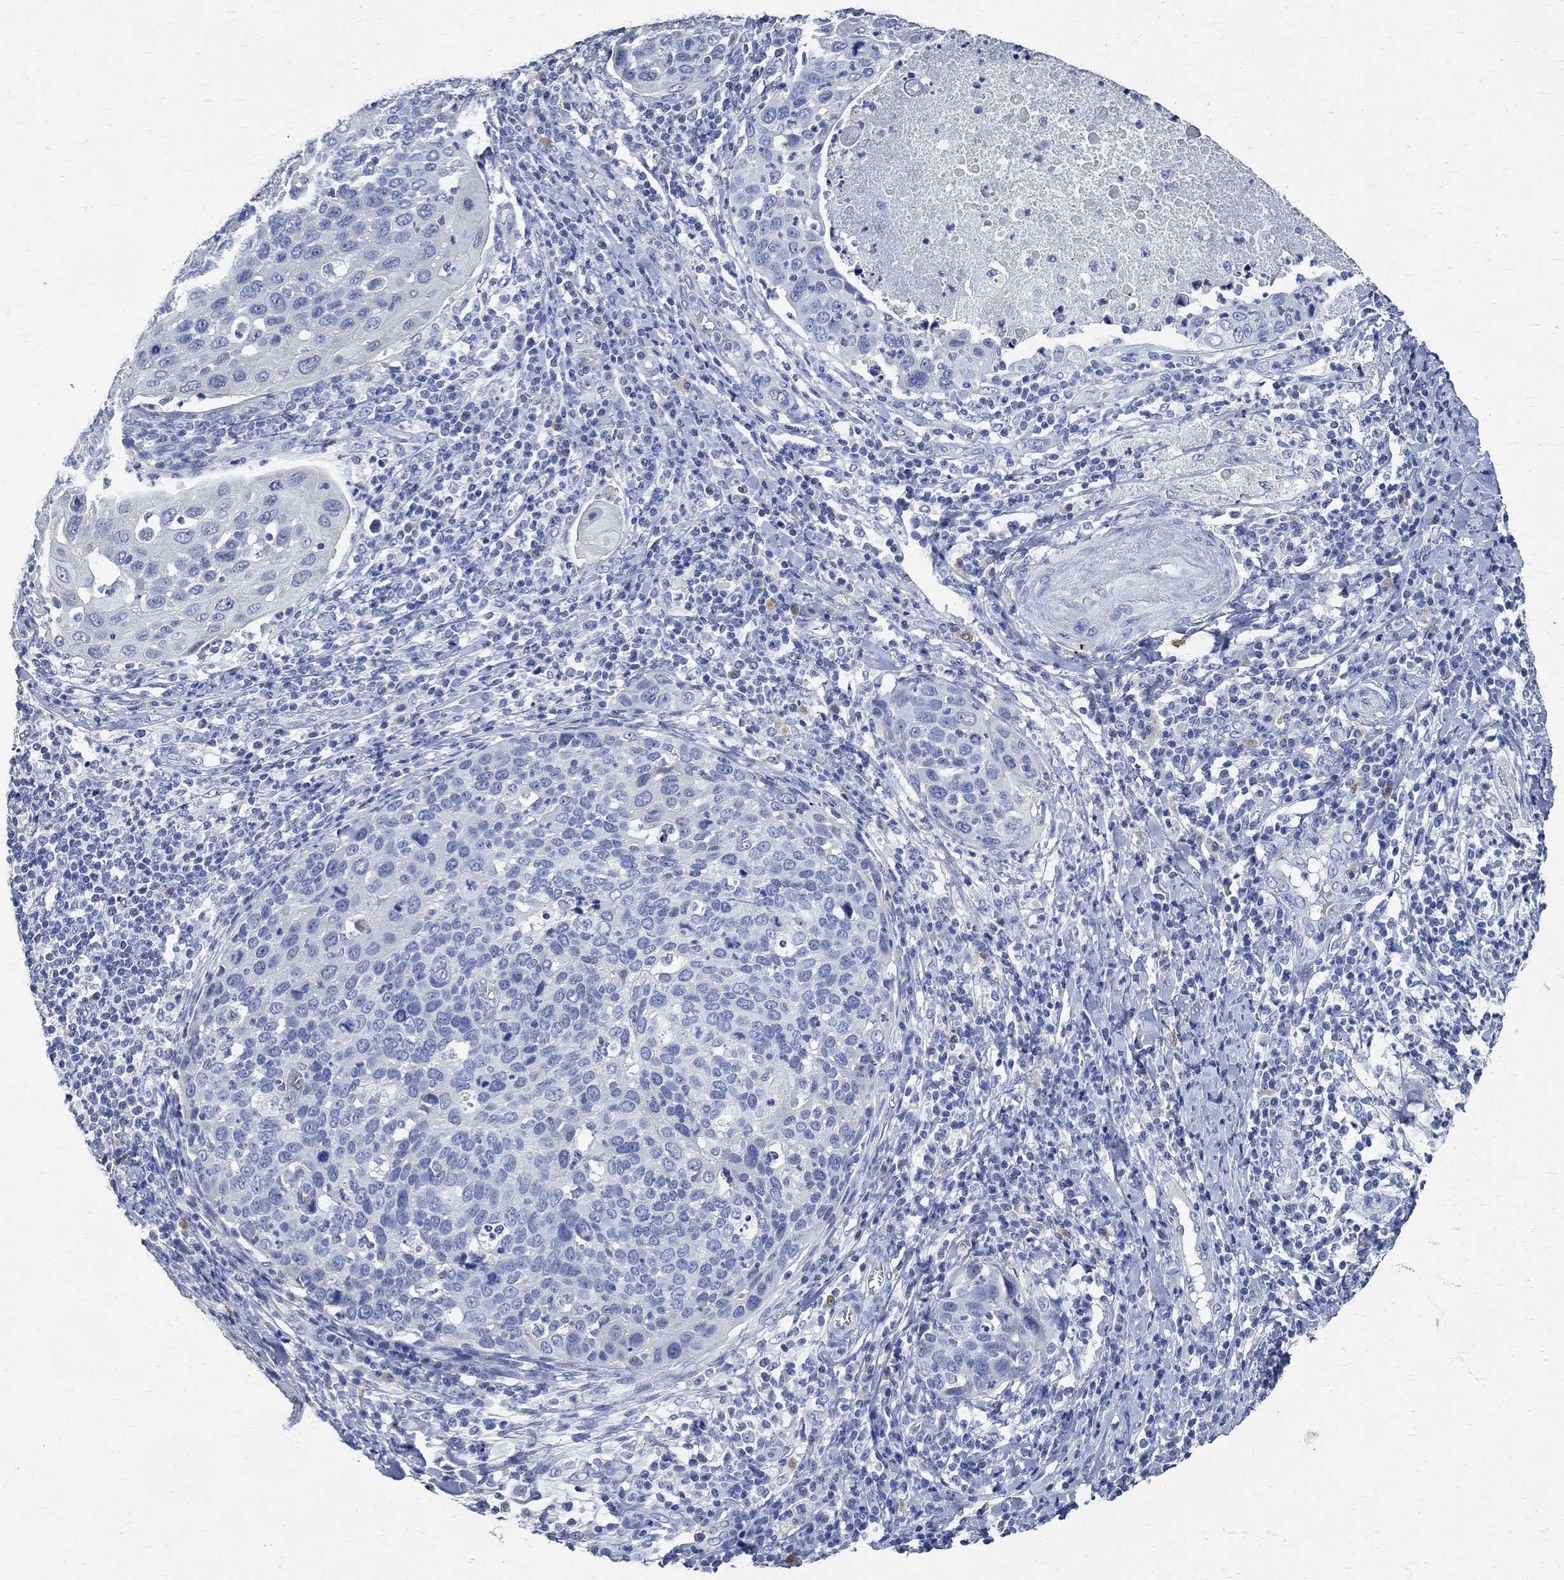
{"staining": {"intensity": "negative", "quantity": "none", "location": "none"}, "tissue": "cervical cancer", "cell_type": "Tumor cells", "image_type": "cancer", "snomed": [{"axis": "morphology", "description": "Squamous cell carcinoma, NOS"}, {"axis": "topography", "description": "Cervix"}], "caption": "High magnification brightfield microscopy of cervical cancer (squamous cell carcinoma) stained with DAB (brown) and counterstained with hematoxylin (blue): tumor cells show no significant expression.", "gene": "PRX", "patient": {"sex": "female", "age": 54}}